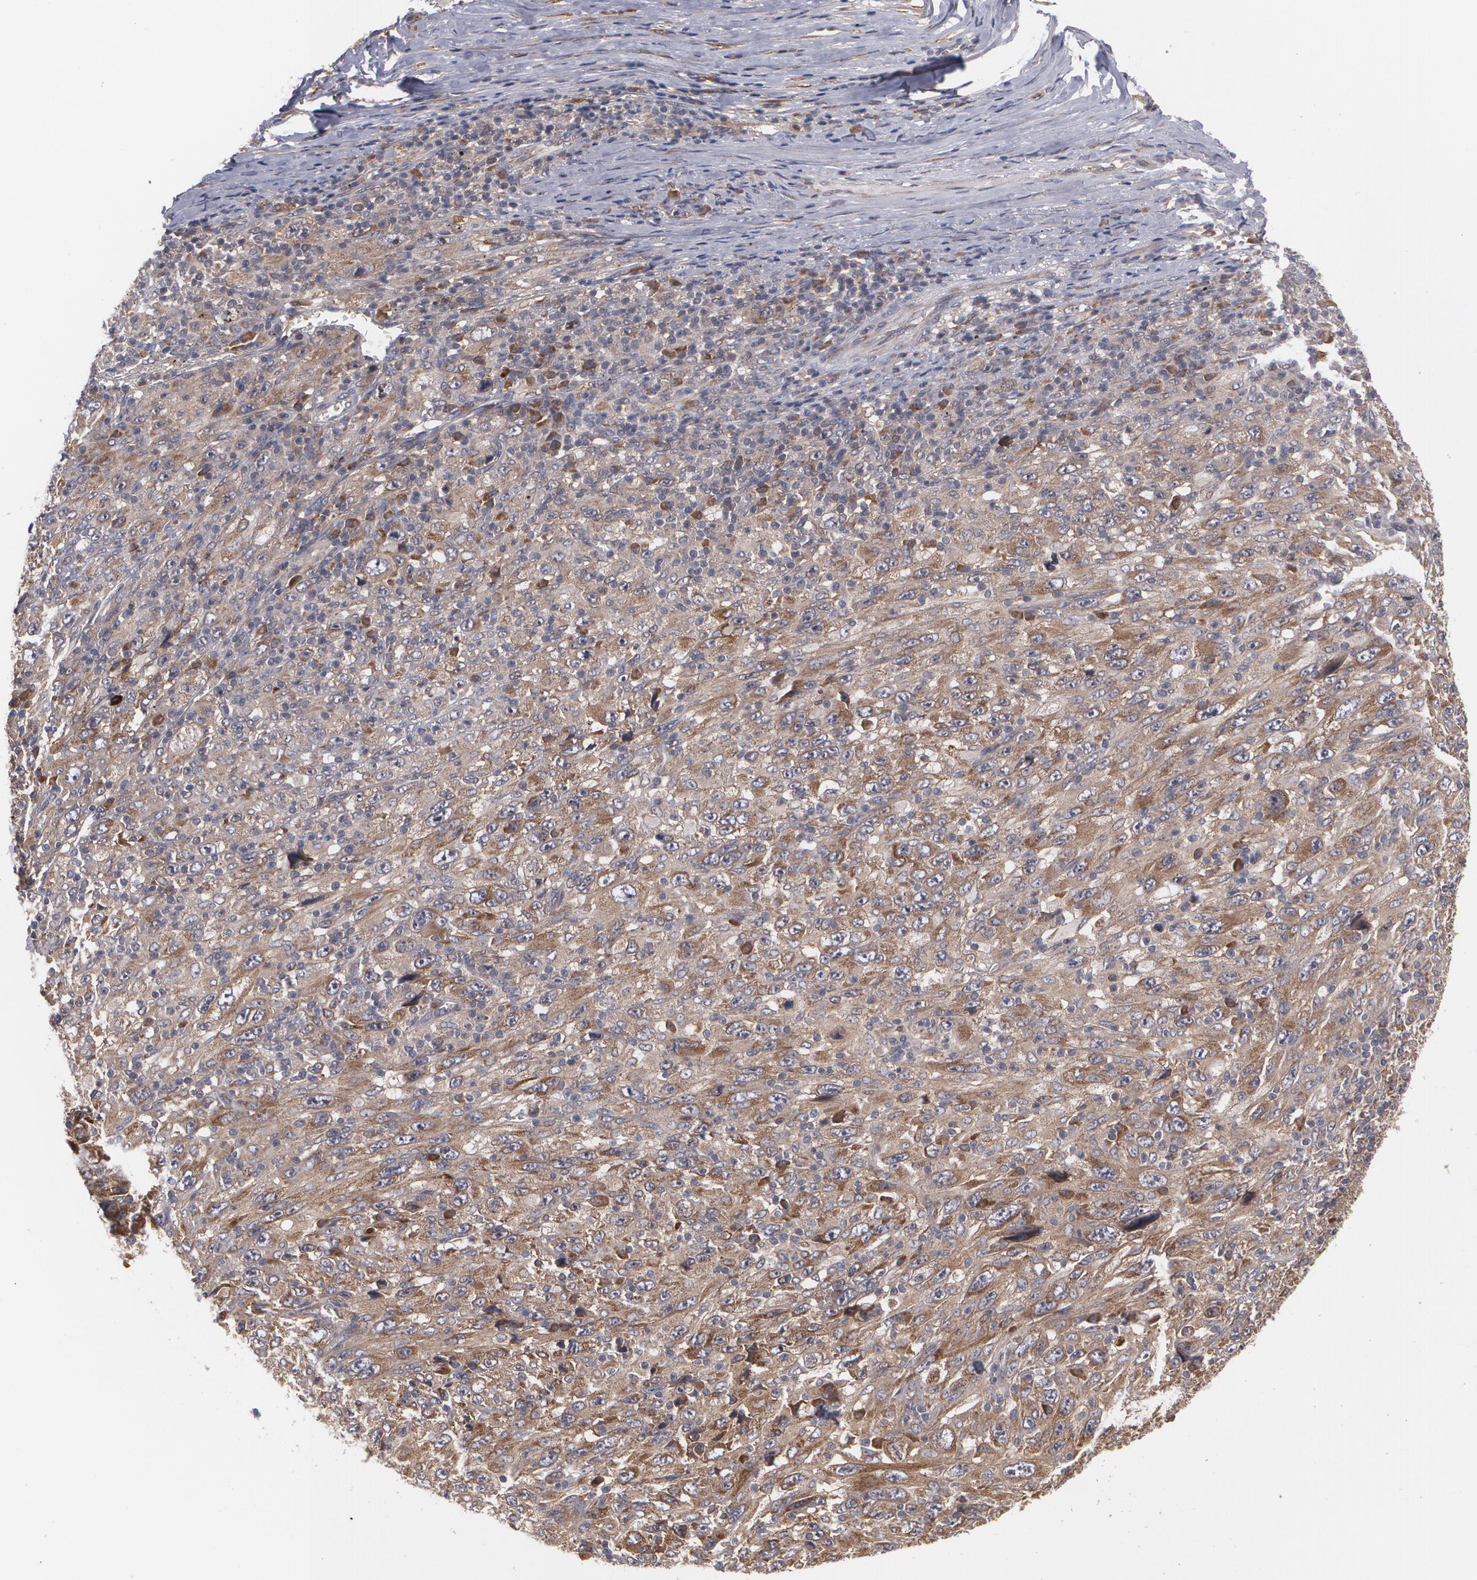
{"staining": {"intensity": "moderate", "quantity": ">75%", "location": "cytoplasmic/membranous"}, "tissue": "melanoma", "cell_type": "Tumor cells", "image_type": "cancer", "snomed": [{"axis": "morphology", "description": "Malignant melanoma, Metastatic site"}, {"axis": "topography", "description": "Skin"}], "caption": "Protein expression analysis of human malignant melanoma (metastatic site) reveals moderate cytoplasmic/membranous expression in approximately >75% of tumor cells.", "gene": "BMP6", "patient": {"sex": "female", "age": 56}}